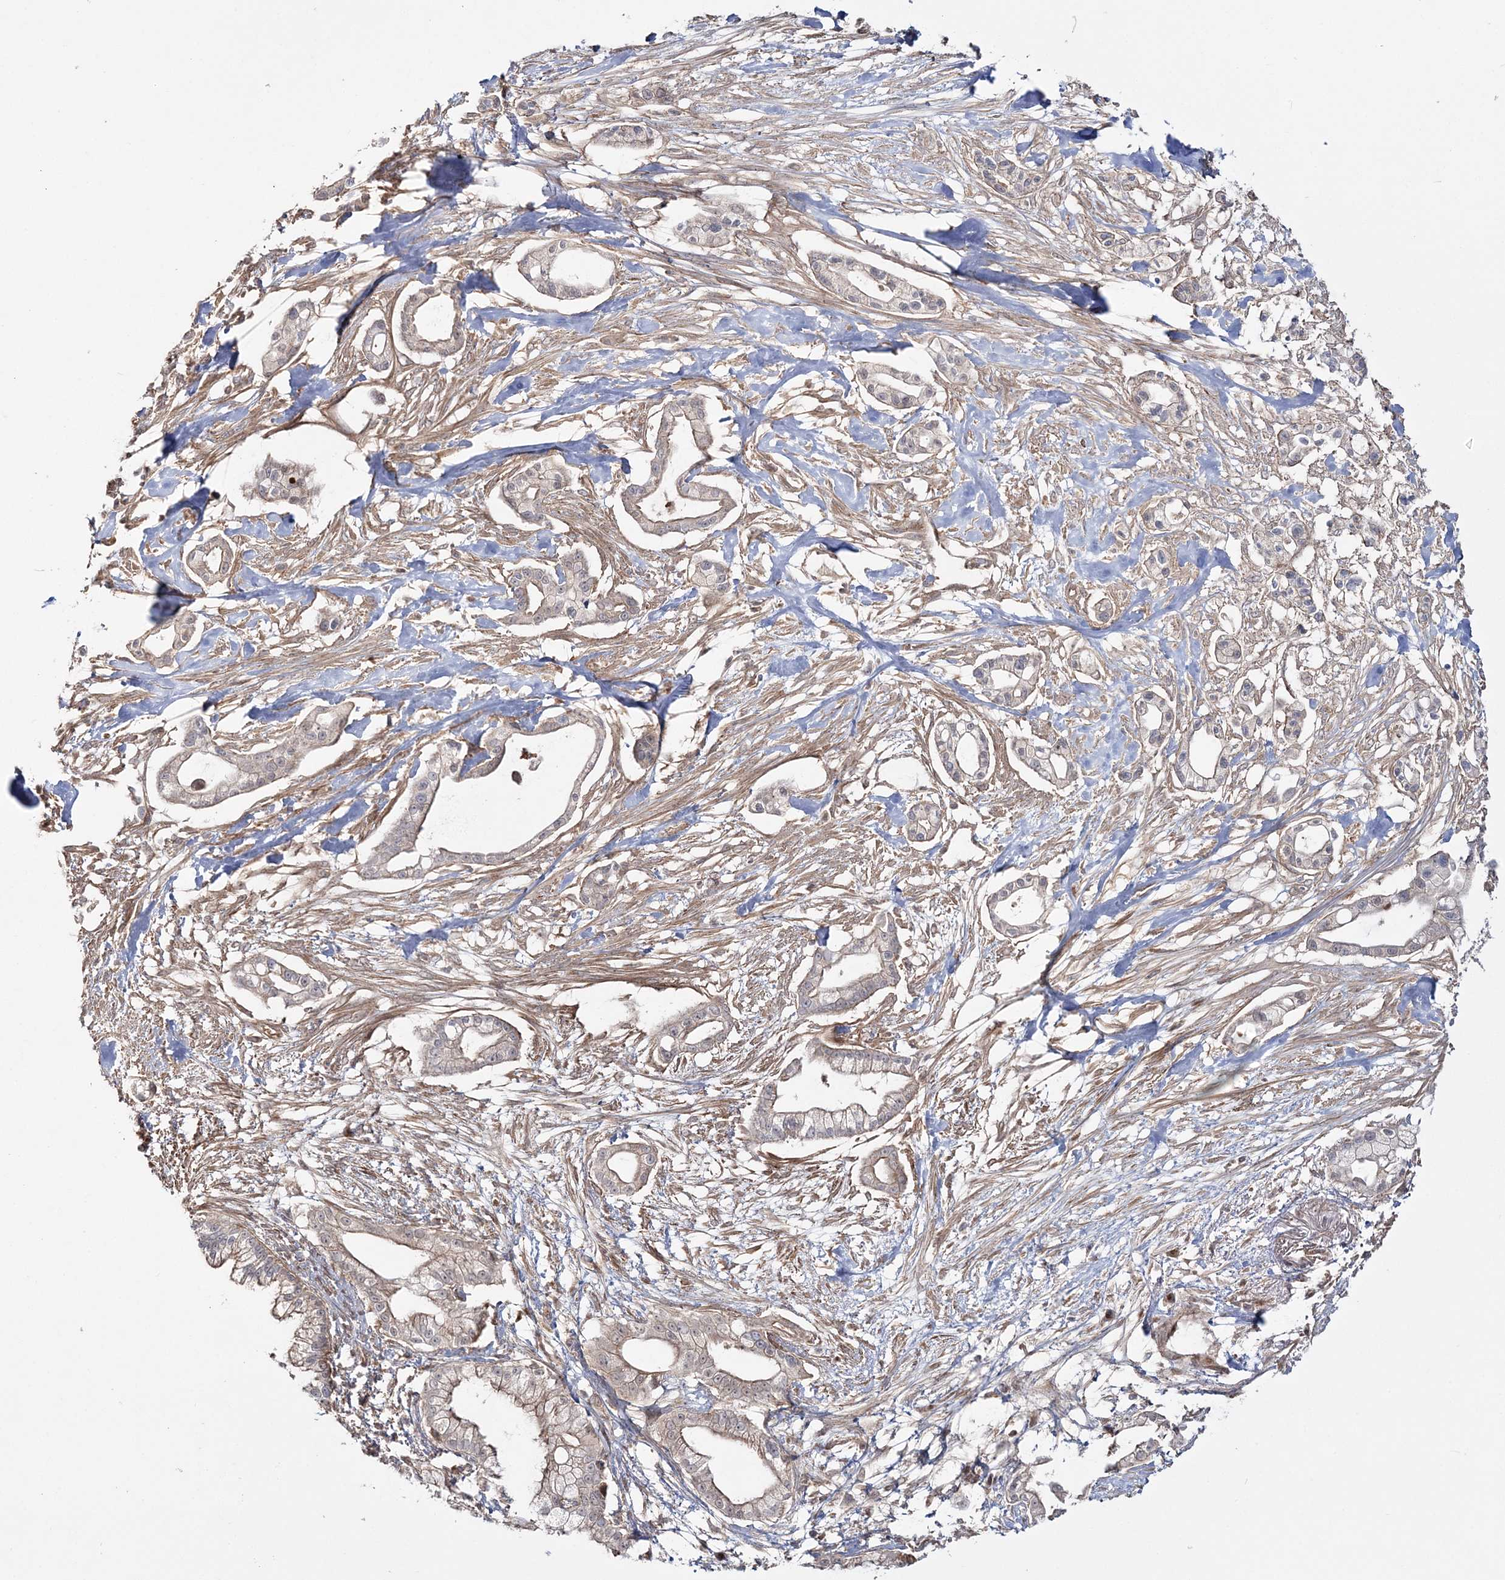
{"staining": {"intensity": "weak", "quantity": "<25%", "location": "cytoplasmic/membranous"}, "tissue": "pancreatic cancer", "cell_type": "Tumor cells", "image_type": "cancer", "snomed": [{"axis": "morphology", "description": "Adenocarcinoma, NOS"}, {"axis": "topography", "description": "Pancreas"}], "caption": "An immunohistochemistry micrograph of adenocarcinoma (pancreatic) is shown. There is no staining in tumor cells of adenocarcinoma (pancreatic).", "gene": "MOCS2", "patient": {"sex": "male", "age": 68}}